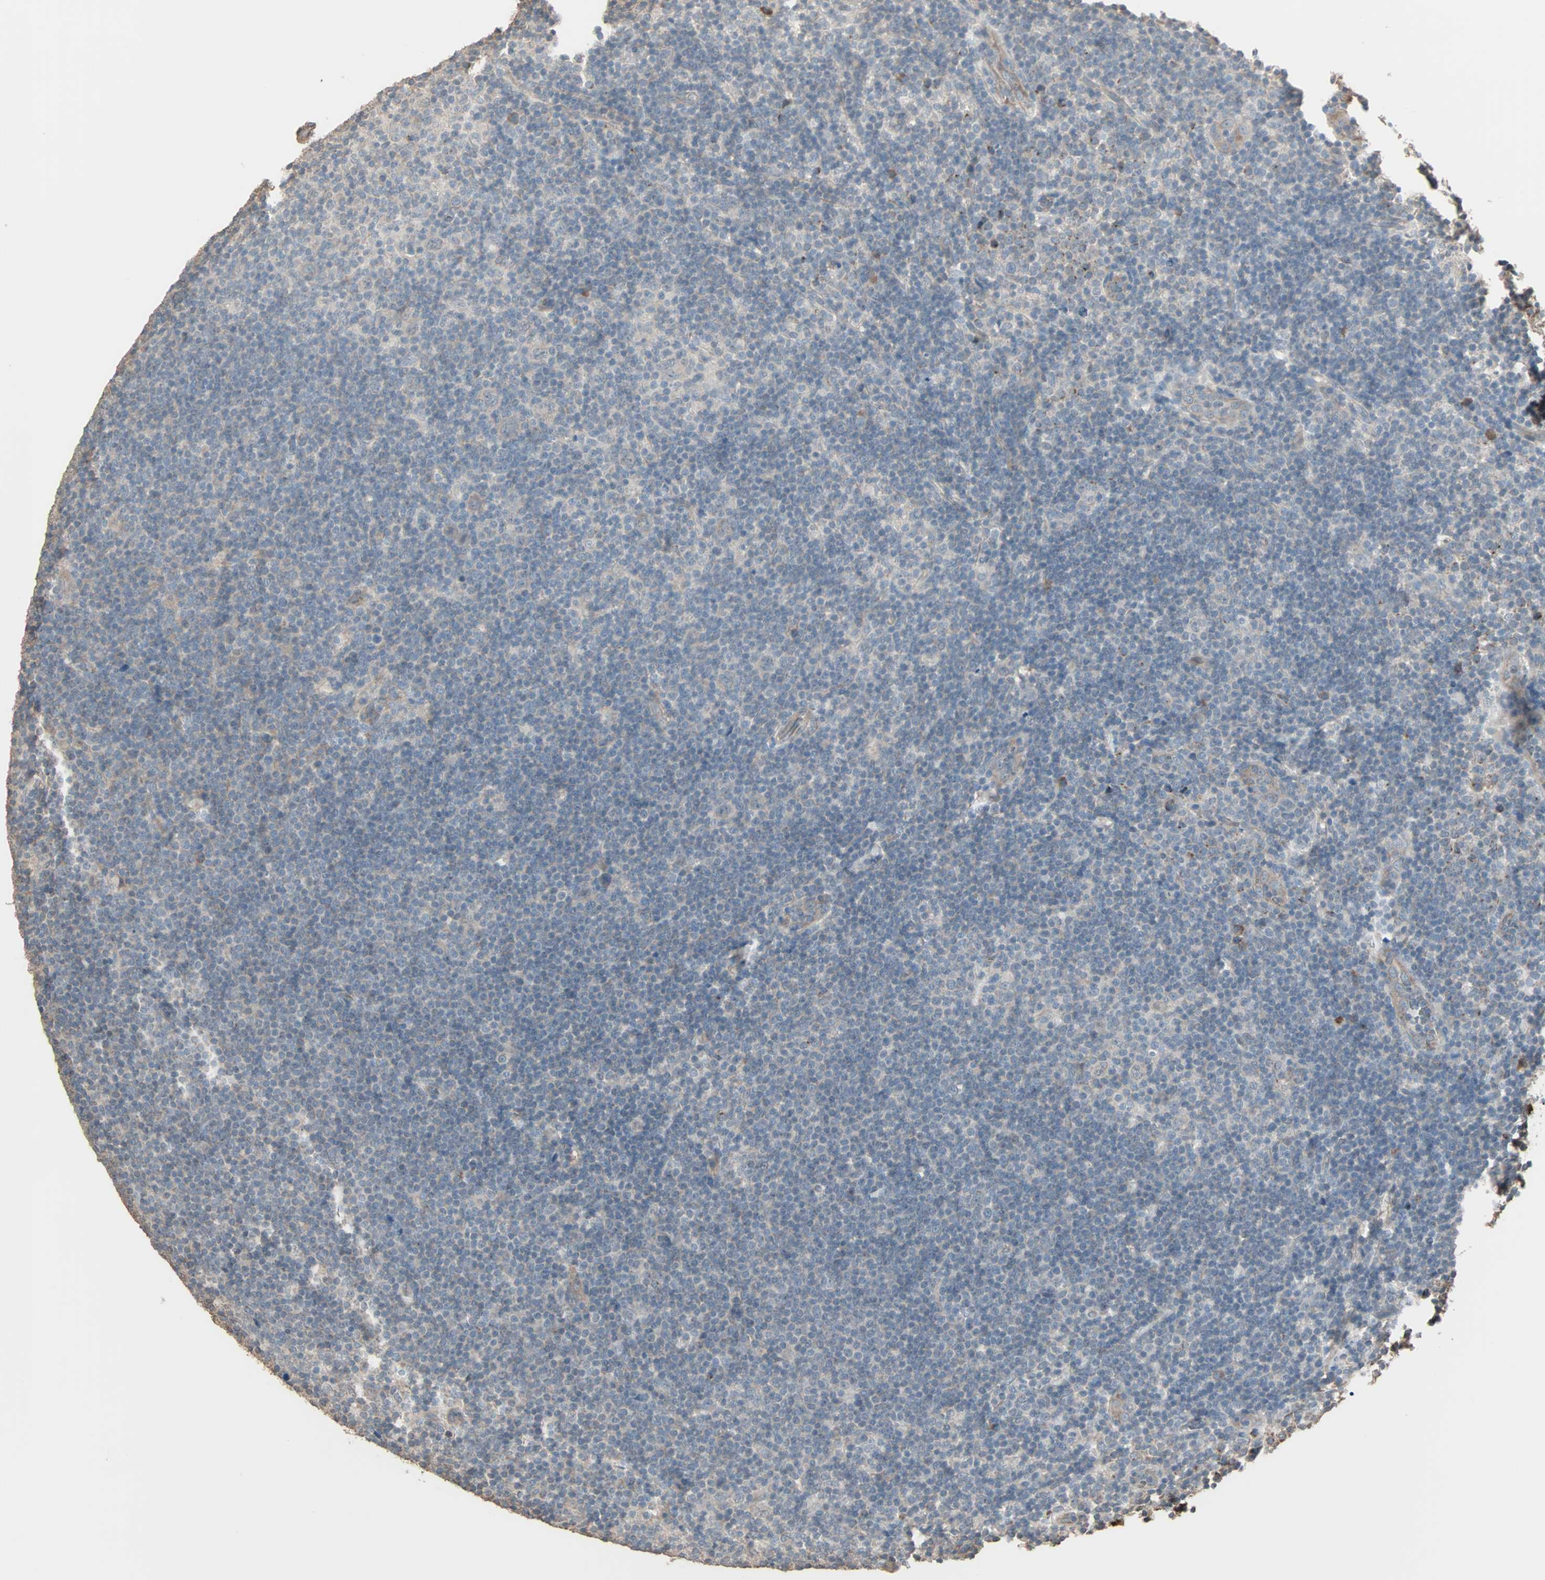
{"staining": {"intensity": "negative", "quantity": "none", "location": "none"}, "tissue": "lymphoma", "cell_type": "Tumor cells", "image_type": "cancer", "snomed": [{"axis": "morphology", "description": "Hodgkin's disease, NOS"}, {"axis": "topography", "description": "Lymph node"}], "caption": "Photomicrograph shows no significant protein staining in tumor cells of Hodgkin's disease.", "gene": "GALNT3", "patient": {"sex": "female", "age": 57}}